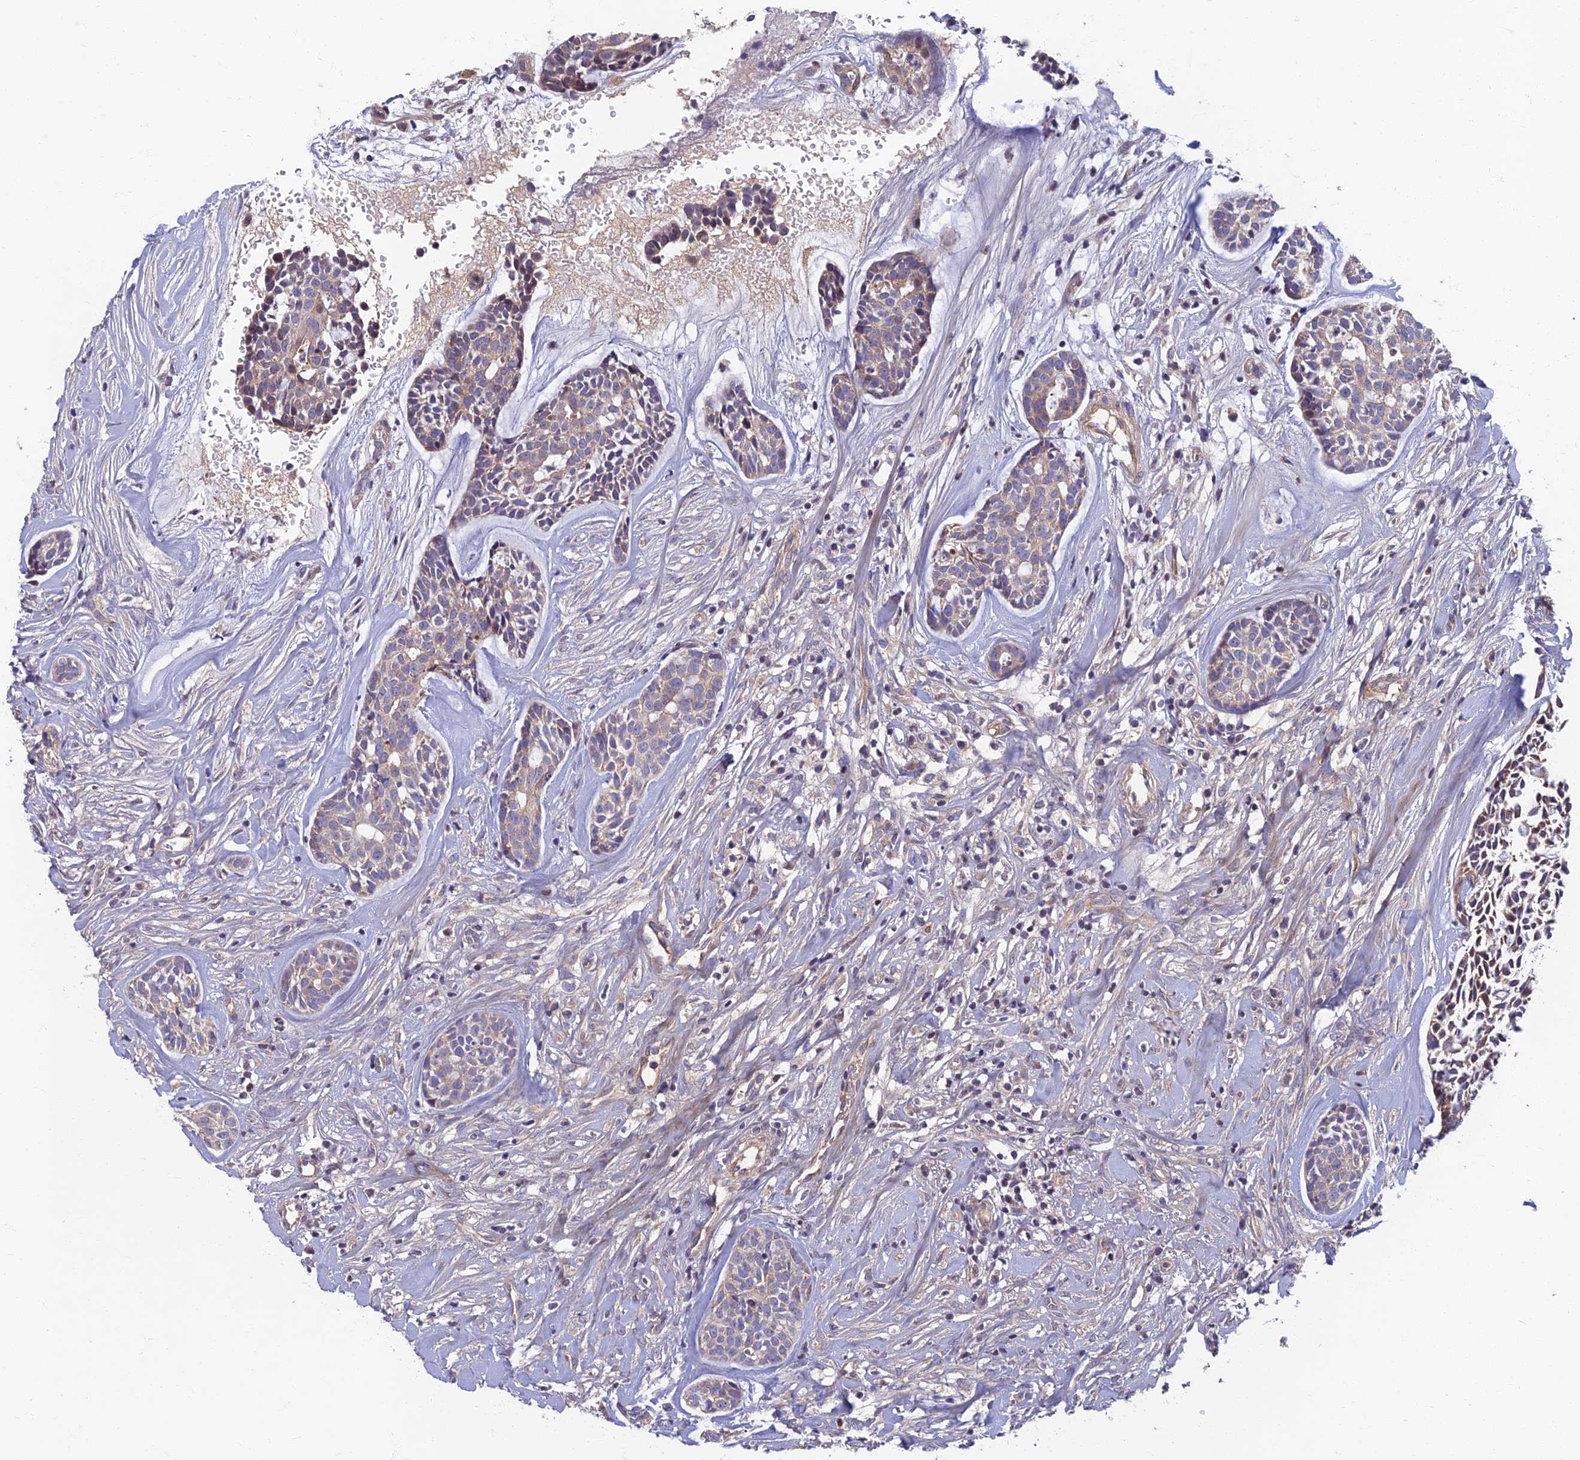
{"staining": {"intensity": "weak", "quantity": "<25%", "location": "cytoplasmic/membranous"}, "tissue": "head and neck cancer", "cell_type": "Tumor cells", "image_type": "cancer", "snomed": [{"axis": "morphology", "description": "Normal tissue, NOS"}, {"axis": "morphology", "description": "Adenocarcinoma, NOS"}, {"axis": "topography", "description": "Subcutis"}, {"axis": "topography", "description": "Nasopharynx"}, {"axis": "topography", "description": "Head-Neck"}], "caption": "IHC of human head and neck cancer reveals no staining in tumor cells.", "gene": "SOGA1", "patient": {"sex": "female", "age": 73}}